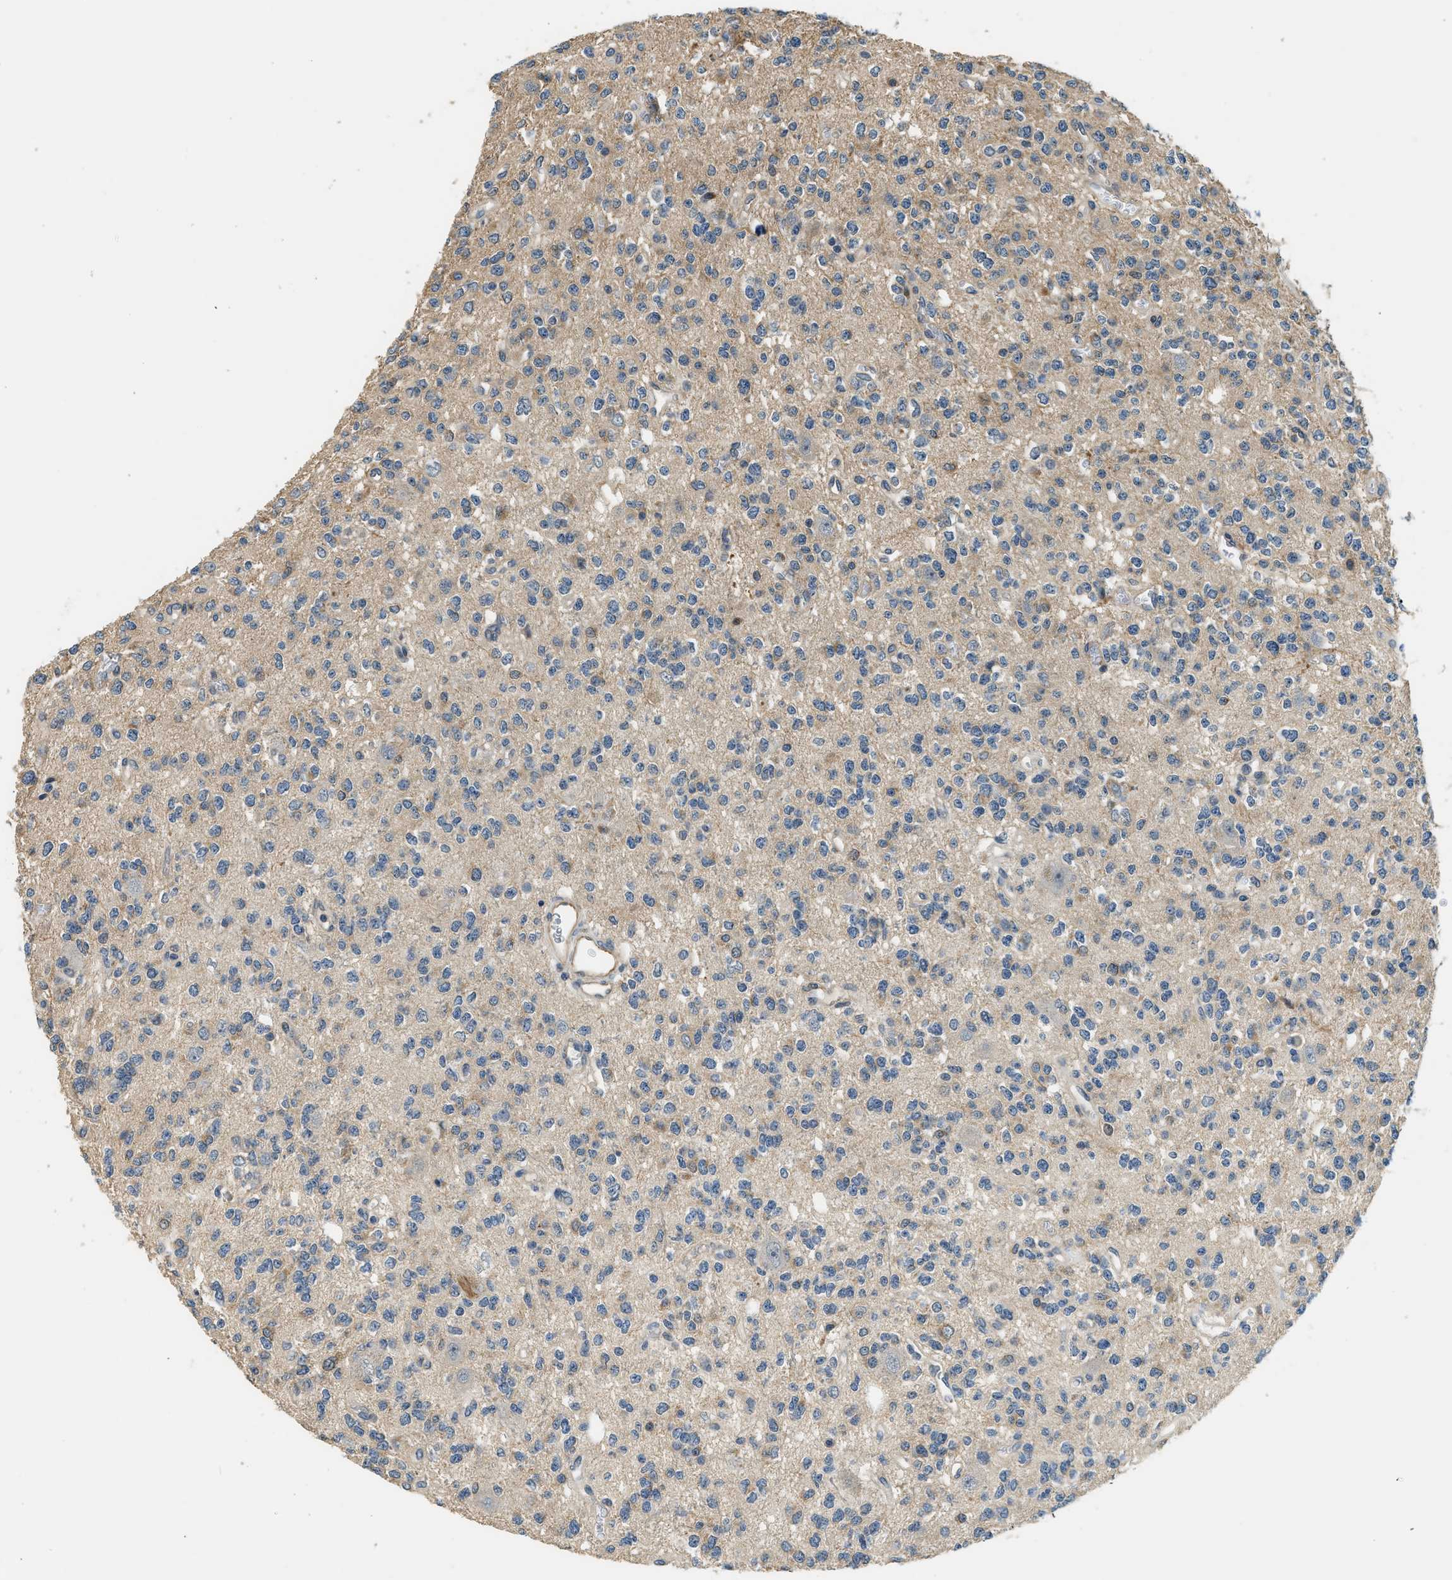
{"staining": {"intensity": "weak", "quantity": "<25%", "location": "cytoplasmic/membranous"}, "tissue": "glioma", "cell_type": "Tumor cells", "image_type": "cancer", "snomed": [{"axis": "morphology", "description": "Glioma, malignant, Low grade"}, {"axis": "topography", "description": "Brain"}], "caption": "DAB immunohistochemical staining of malignant low-grade glioma exhibits no significant staining in tumor cells.", "gene": "ALOX12", "patient": {"sex": "male", "age": 38}}